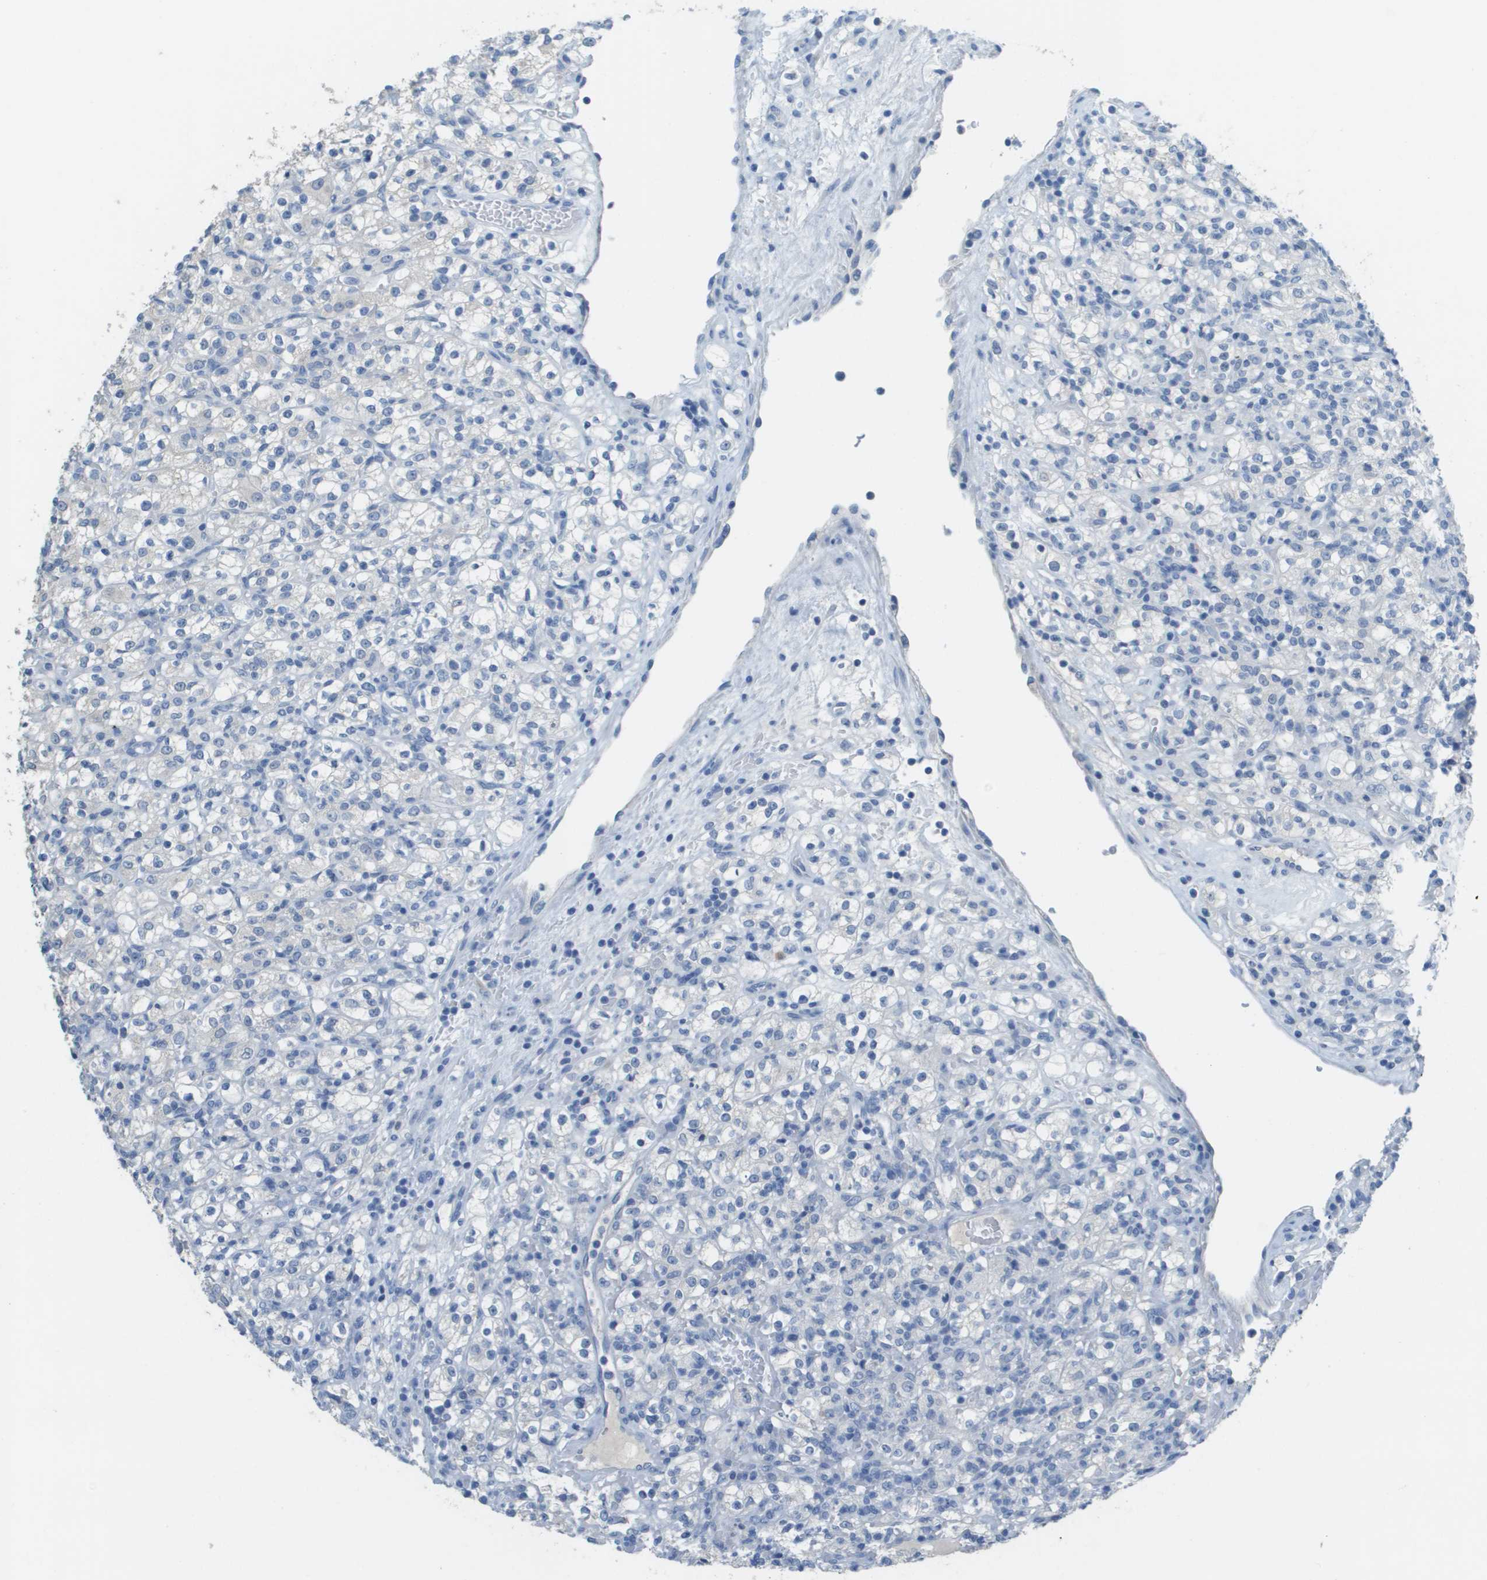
{"staining": {"intensity": "negative", "quantity": "none", "location": "none"}, "tissue": "renal cancer", "cell_type": "Tumor cells", "image_type": "cancer", "snomed": [{"axis": "morphology", "description": "Normal tissue, NOS"}, {"axis": "morphology", "description": "Adenocarcinoma, NOS"}, {"axis": "topography", "description": "Kidney"}], "caption": "DAB immunohistochemical staining of adenocarcinoma (renal) shows no significant expression in tumor cells.", "gene": "PTGDR2", "patient": {"sex": "female", "age": 72}}